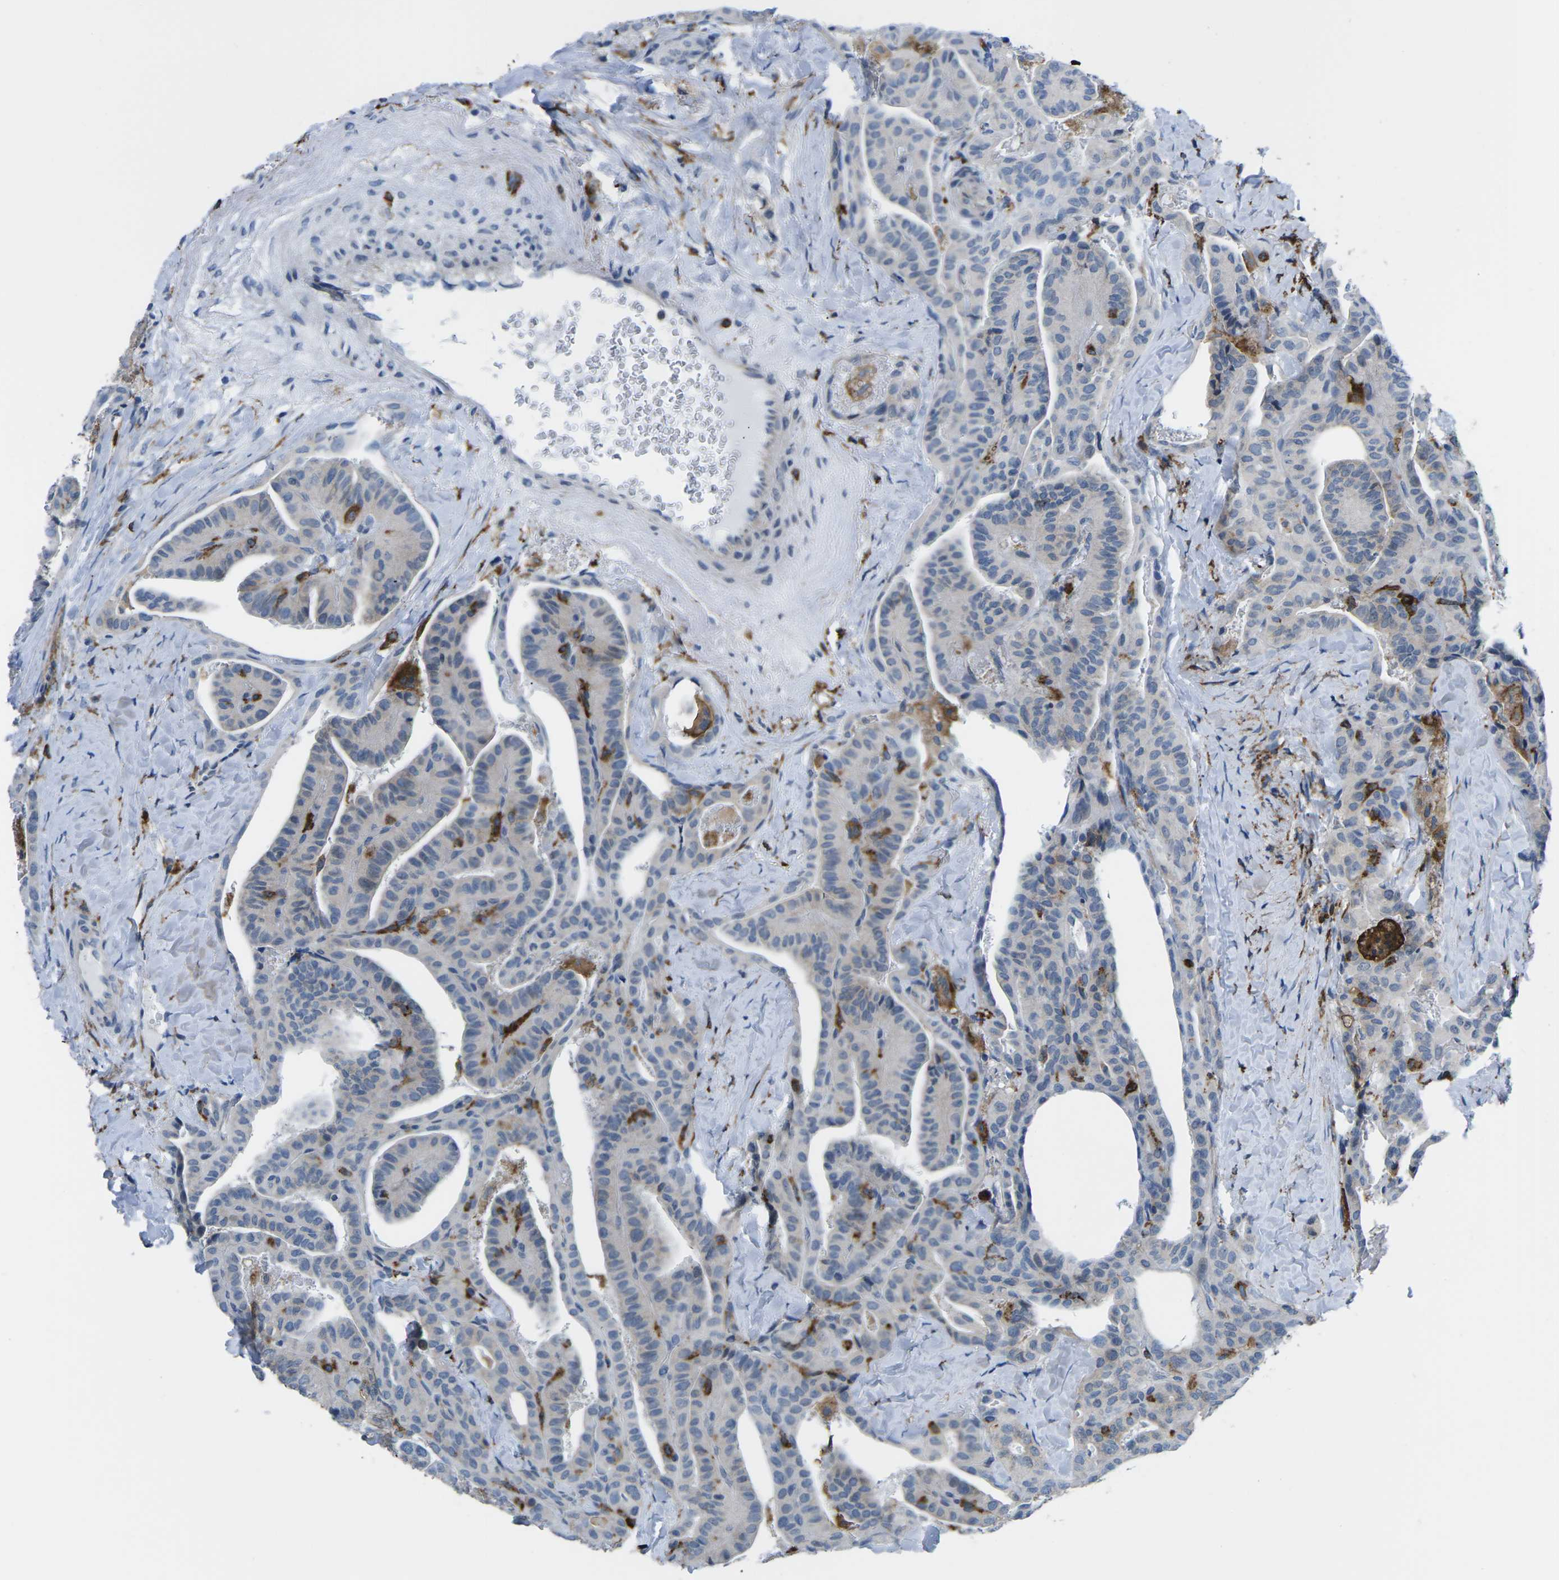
{"staining": {"intensity": "negative", "quantity": "none", "location": "none"}, "tissue": "thyroid cancer", "cell_type": "Tumor cells", "image_type": "cancer", "snomed": [{"axis": "morphology", "description": "Papillary adenocarcinoma, NOS"}, {"axis": "topography", "description": "Thyroid gland"}], "caption": "Tumor cells show no significant protein expression in thyroid cancer.", "gene": "PTPN1", "patient": {"sex": "male", "age": 77}}